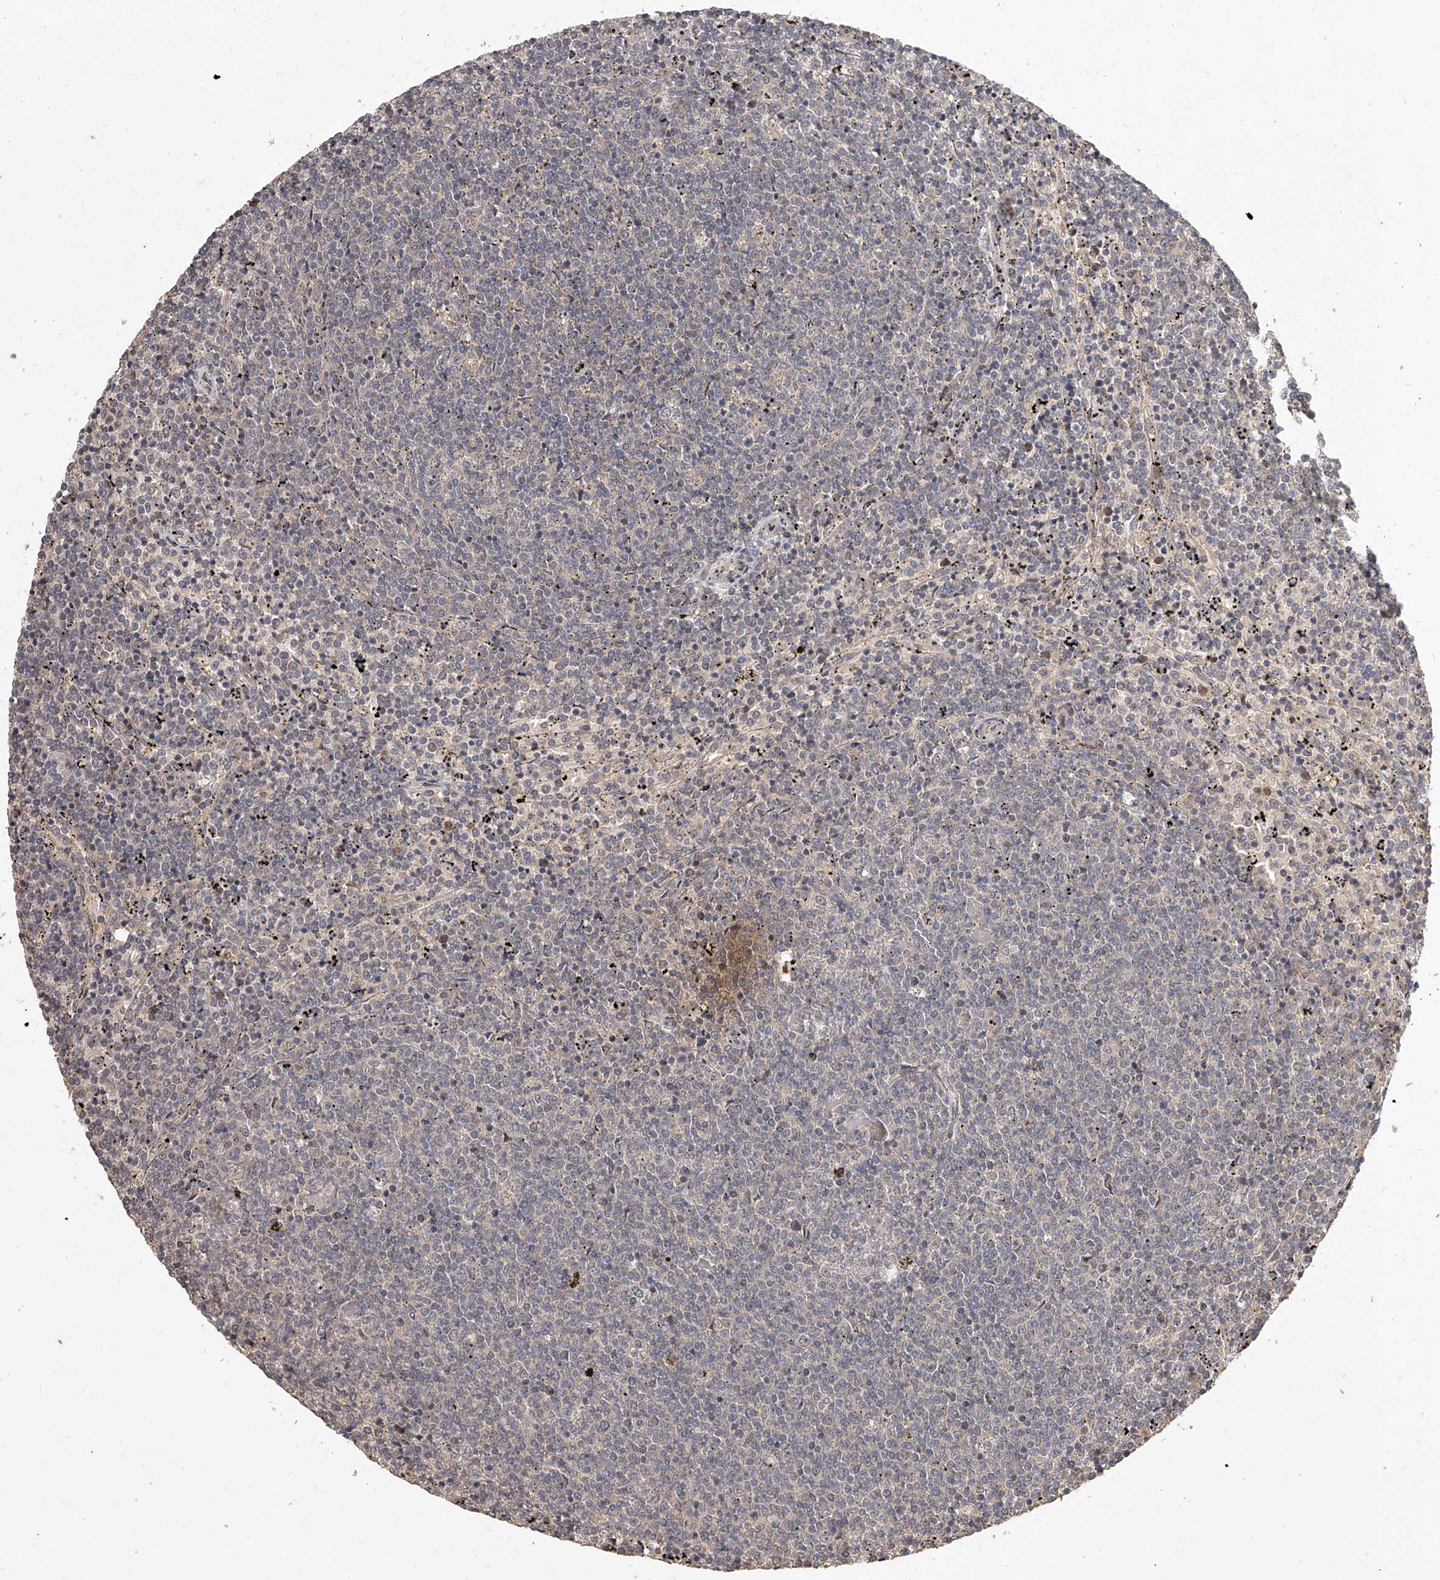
{"staining": {"intensity": "negative", "quantity": "none", "location": "none"}, "tissue": "lymphoma", "cell_type": "Tumor cells", "image_type": "cancer", "snomed": [{"axis": "morphology", "description": "Malignant lymphoma, non-Hodgkin's type, Low grade"}, {"axis": "topography", "description": "Spleen"}], "caption": "Tumor cells show no significant expression in lymphoma.", "gene": "SLC37A1", "patient": {"sex": "female", "age": 50}}